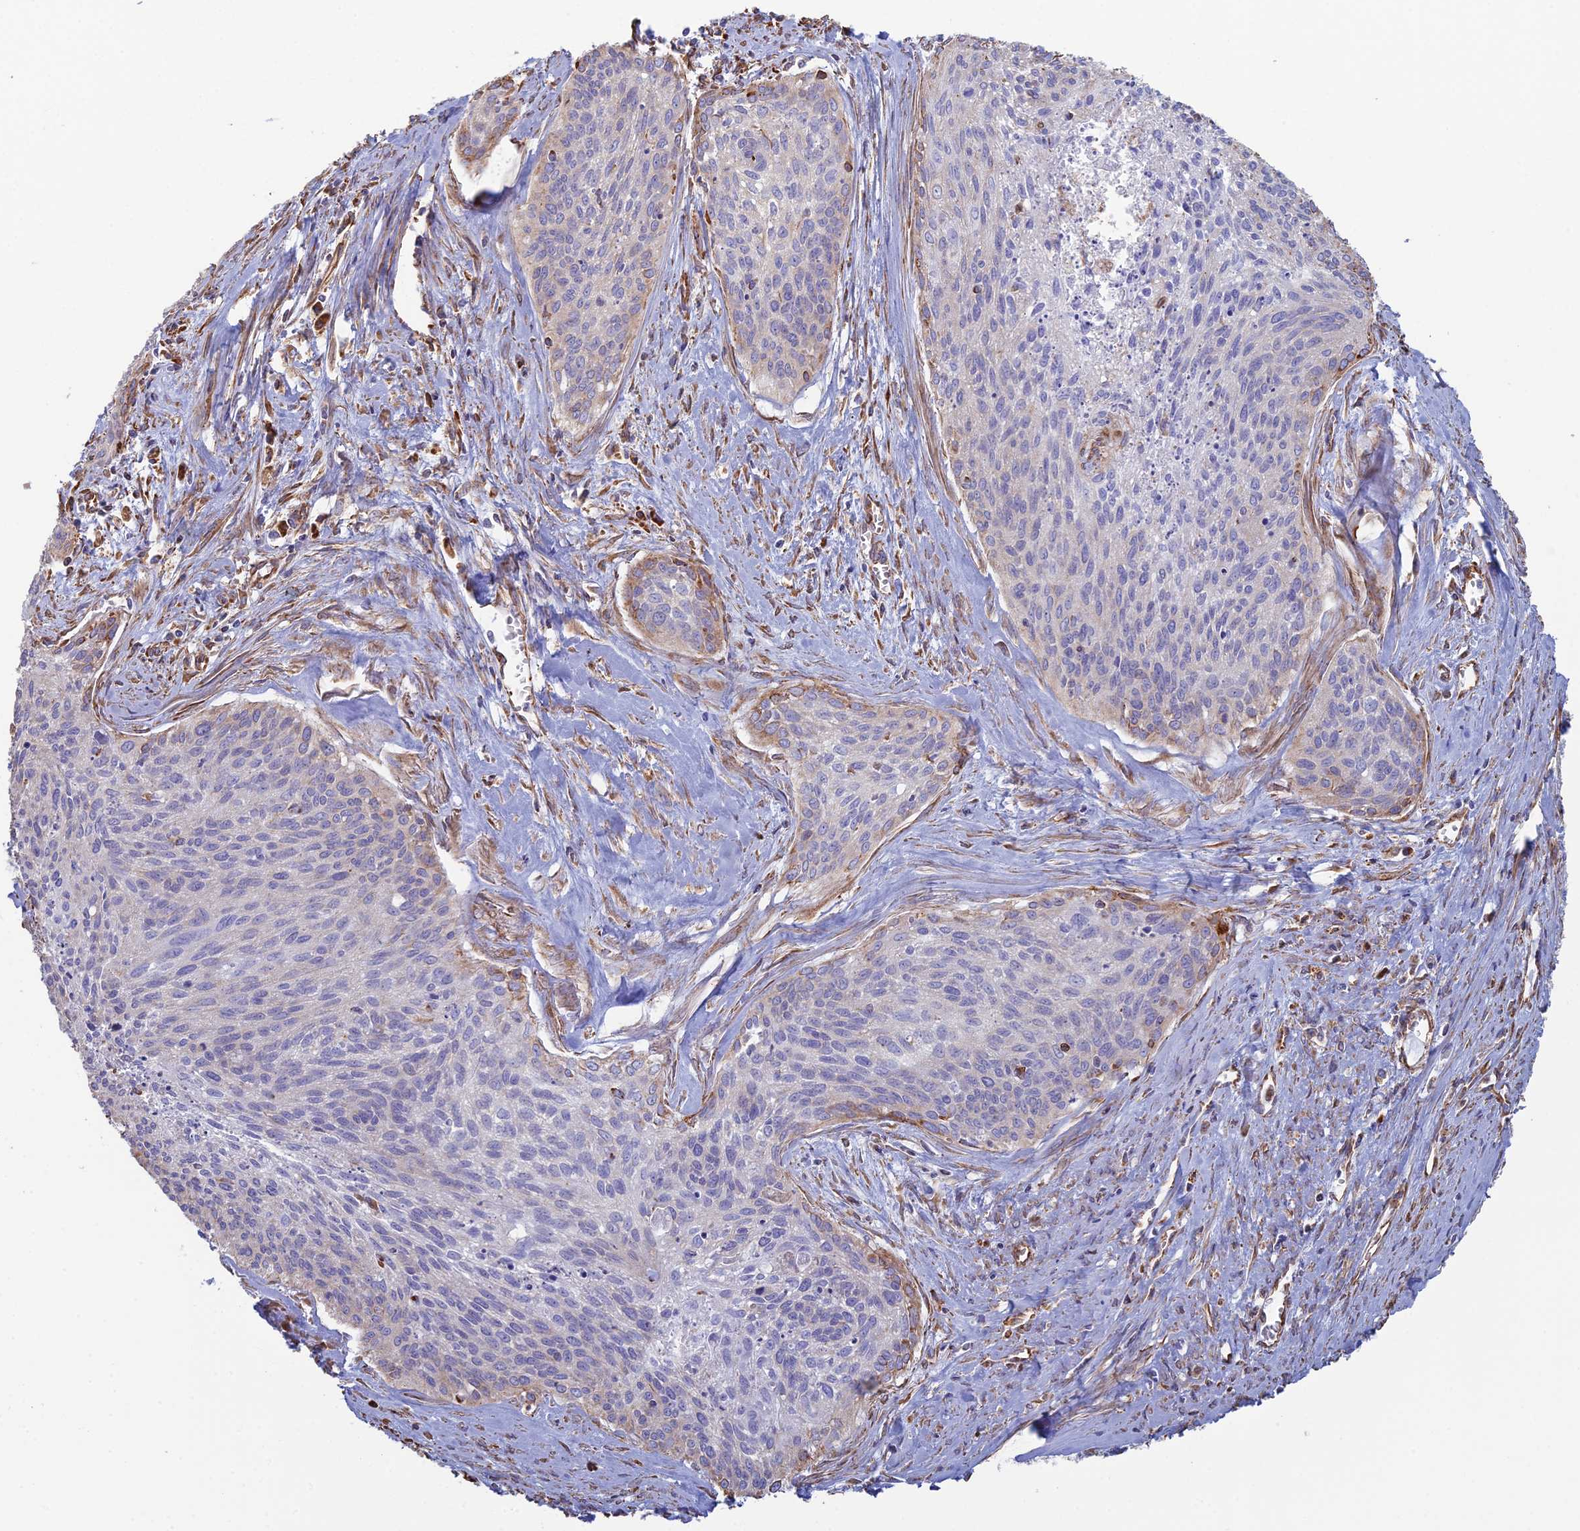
{"staining": {"intensity": "weak", "quantity": "<25%", "location": "cytoplasmic/membranous"}, "tissue": "cervical cancer", "cell_type": "Tumor cells", "image_type": "cancer", "snomed": [{"axis": "morphology", "description": "Squamous cell carcinoma, NOS"}, {"axis": "topography", "description": "Cervix"}], "caption": "Tumor cells show no significant positivity in cervical cancer (squamous cell carcinoma). (Immunohistochemistry (ihc), brightfield microscopy, high magnification).", "gene": "CLVS2", "patient": {"sex": "female", "age": 55}}